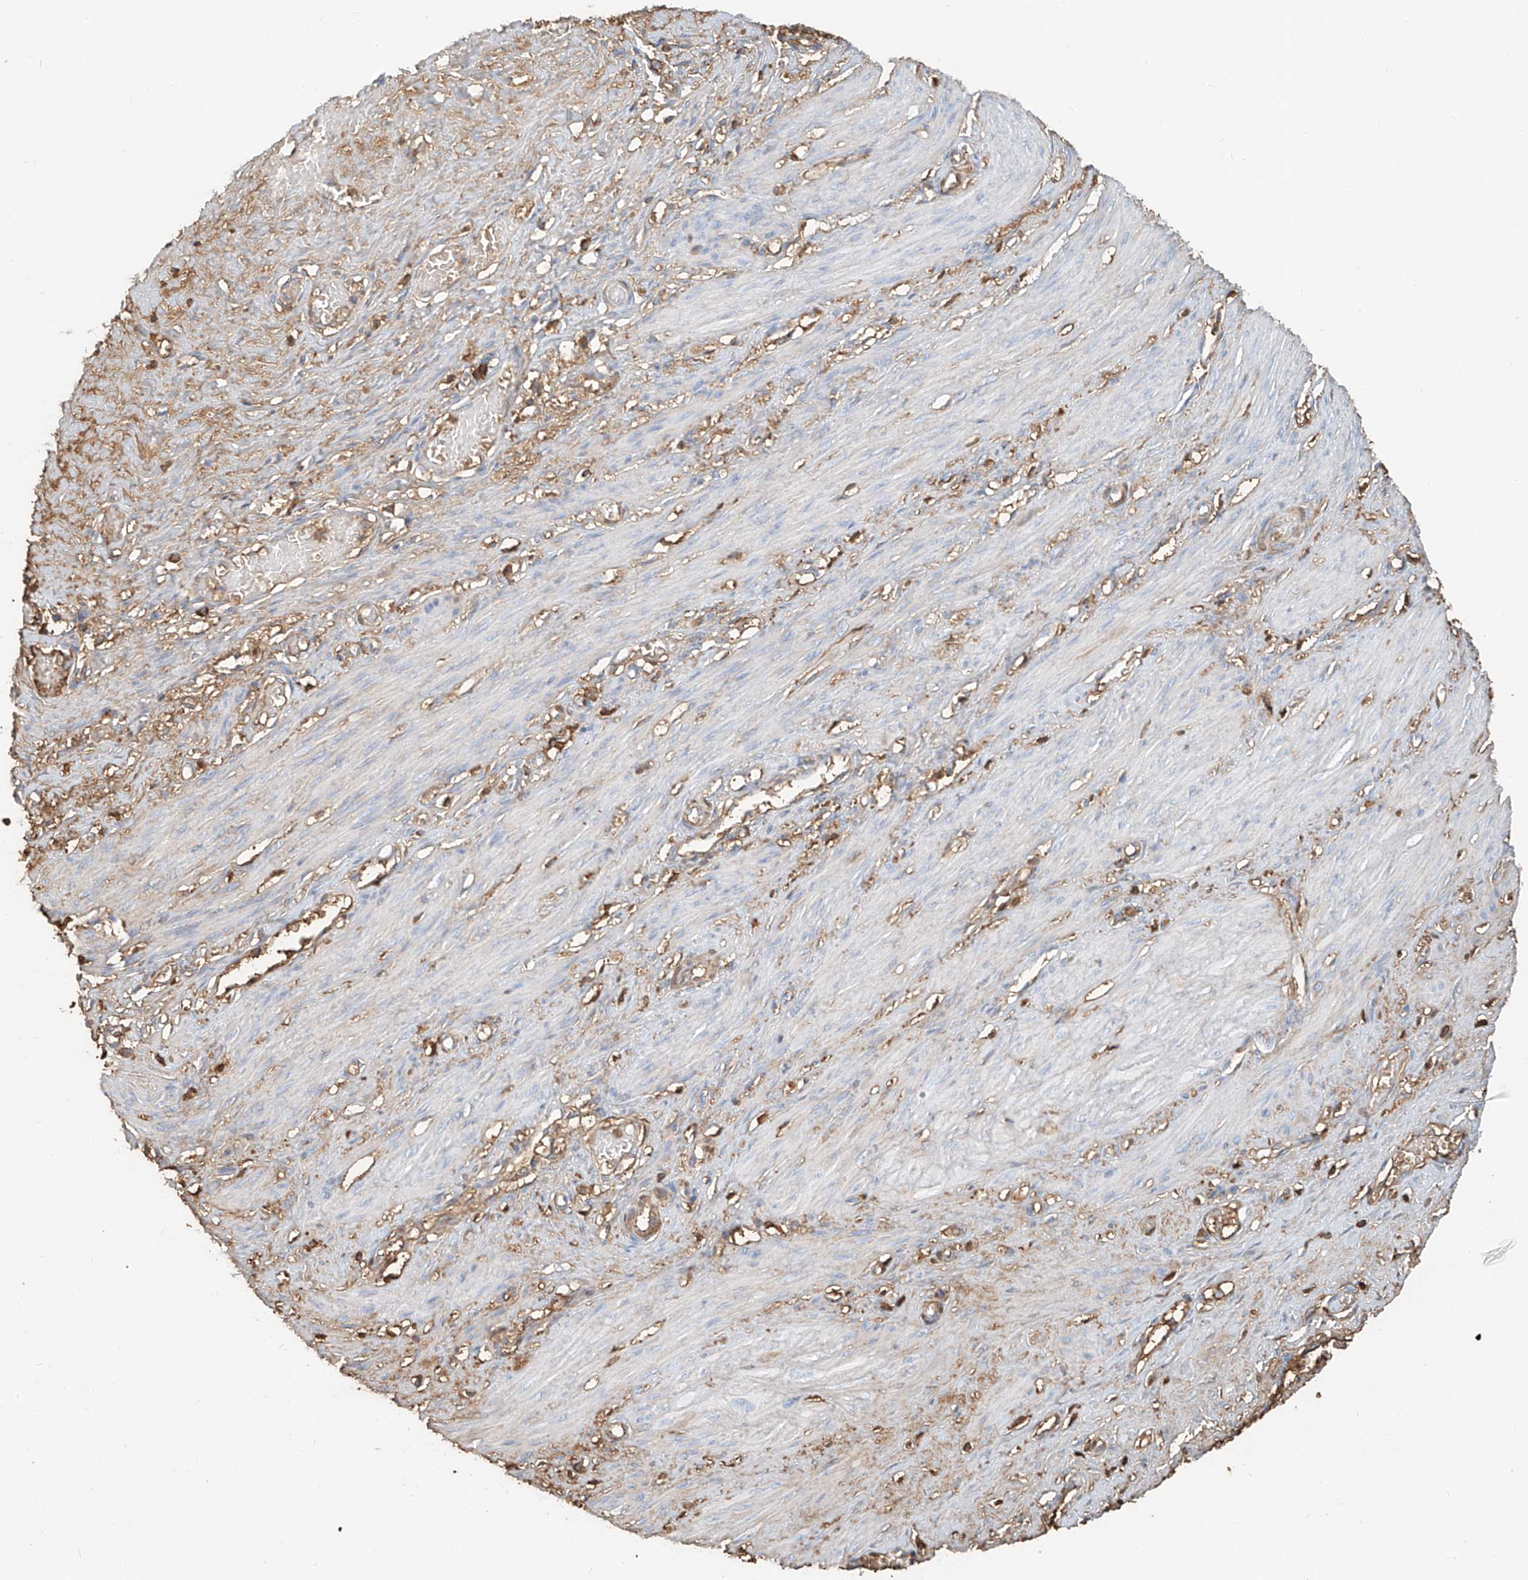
{"staining": {"intensity": "negative", "quantity": "none", "location": "none"}, "tissue": "smooth muscle", "cell_type": "Smooth muscle cells", "image_type": "normal", "snomed": [{"axis": "morphology", "description": "Normal tissue, NOS"}, {"axis": "topography", "description": "Endometrium"}], "caption": "This is an IHC photomicrograph of unremarkable human smooth muscle. There is no expression in smooth muscle cells.", "gene": "ZFP30", "patient": {"sex": "female", "age": 33}}